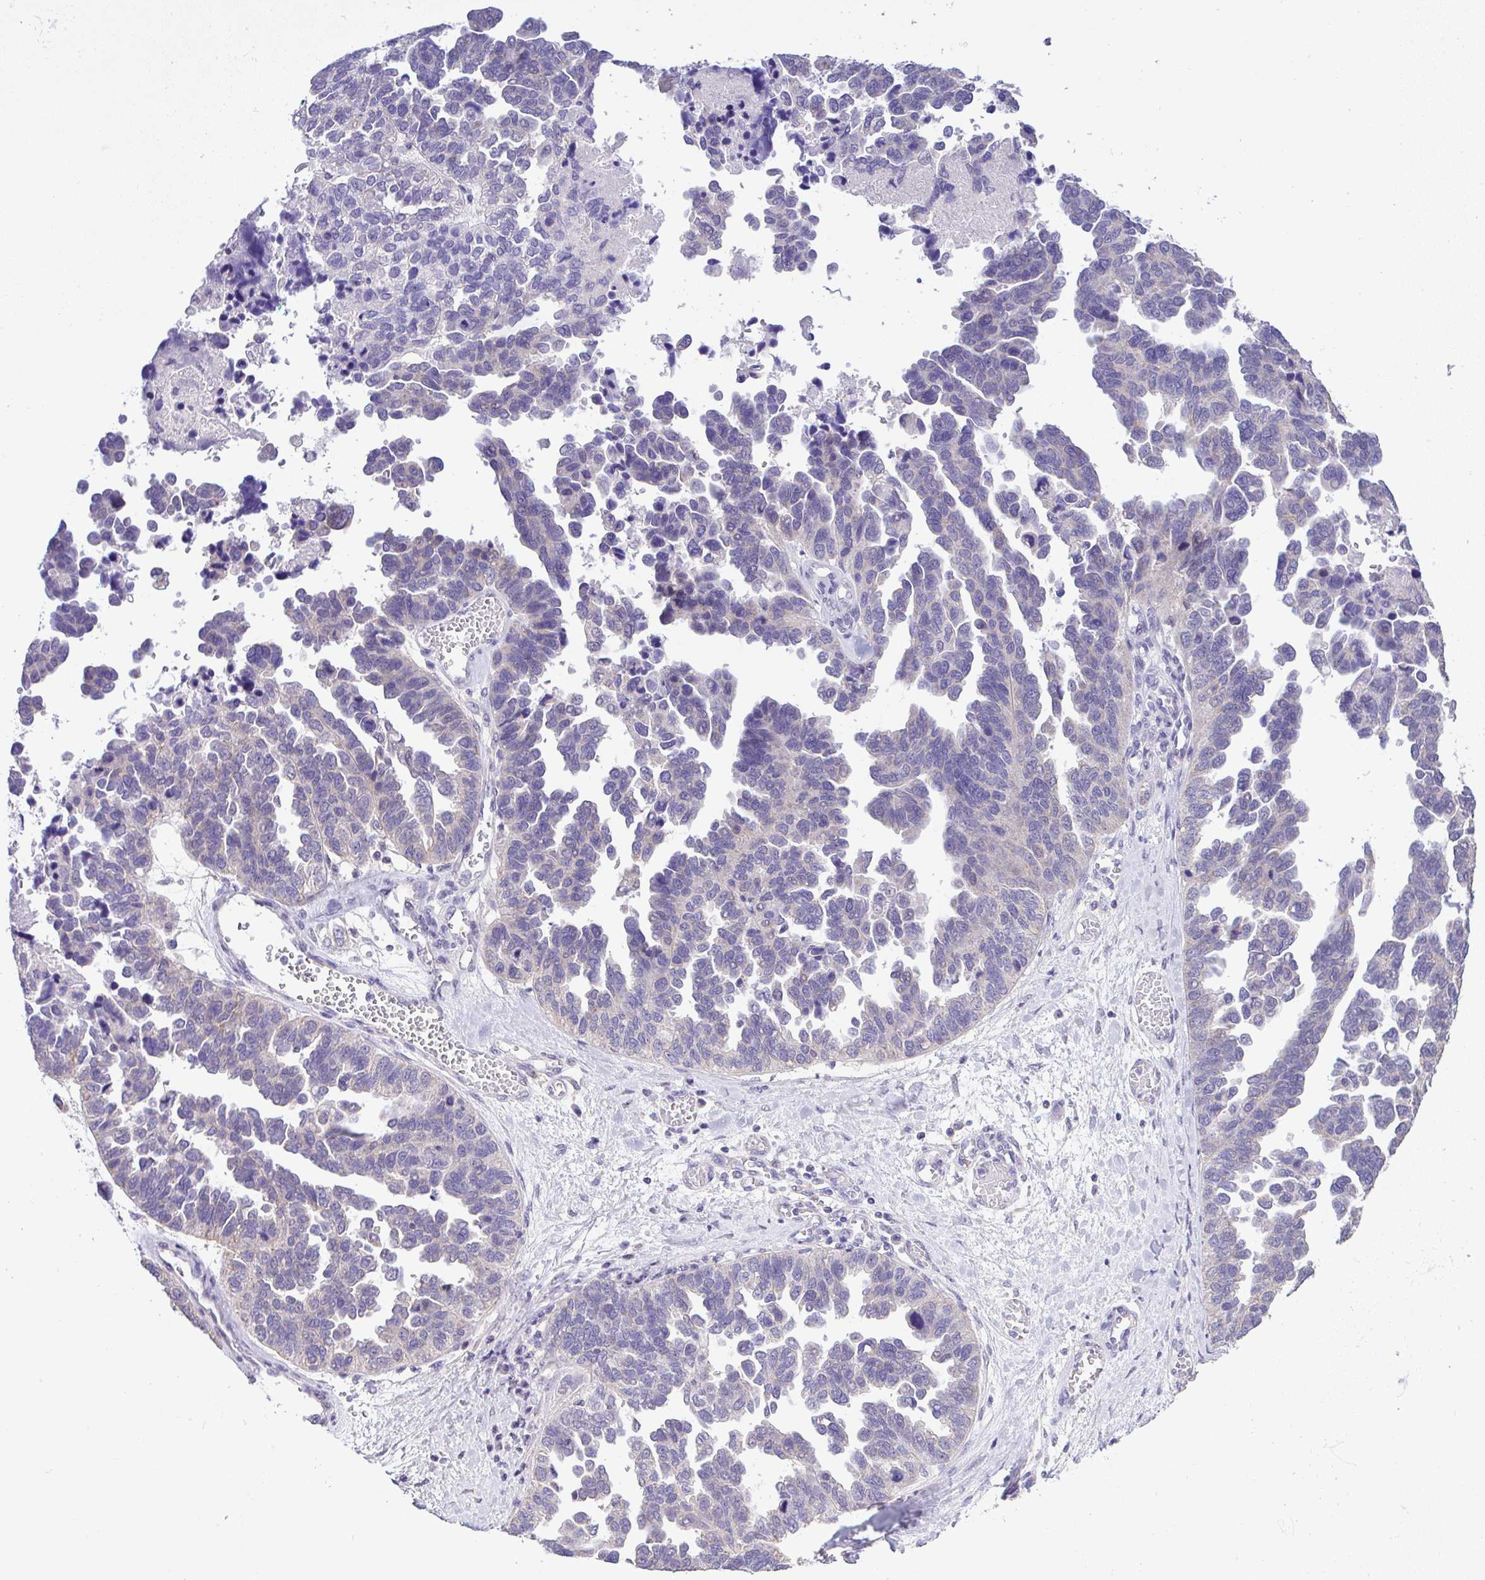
{"staining": {"intensity": "weak", "quantity": "<25%", "location": "cytoplasmic/membranous"}, "tissue": "ovarian cancer", "cell_type": "Tumor cells", "image_type": "cancer", "snomed": [{"axis": "morphology", "description": "Cystadenocarcinoma, serous, NOS"}, {"axis": "topography", "description": "Ovary"}], "caption": "High power microscopy image of an immunohistochemistry histopathology image of ovarian serous cystadenocarcinoma, revealing no significant expression in tumor cells.", "gene": "CTU1", "patient": {"sex": "female", "age": 64}}